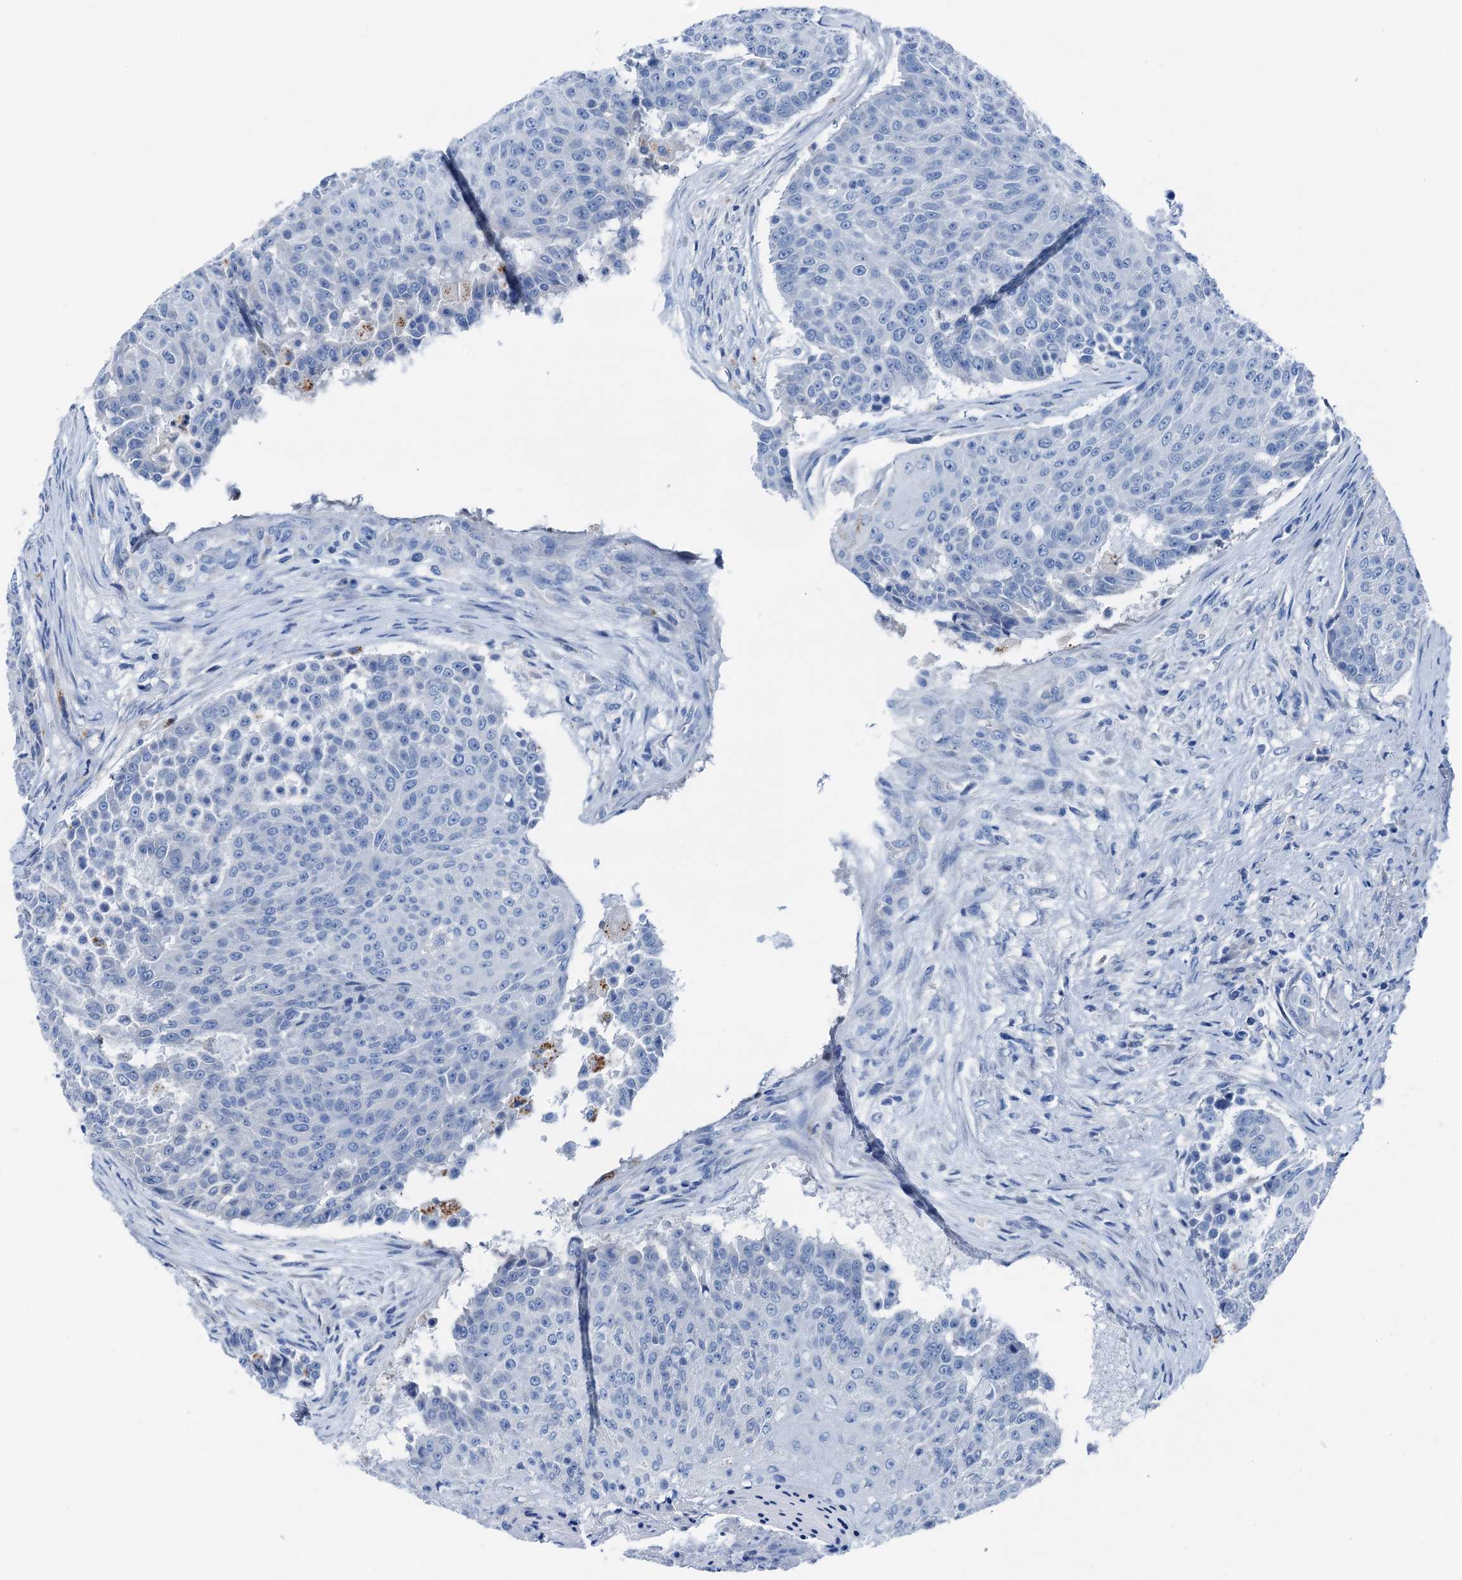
{"staining": {"intensity": "negative", "quantity": "none", "location": "none"}, "tissue": "urothelial cancer", "cell_type": "Tumor cells", "image_type": "cancer", "snomed": [{"axis": "morphology", "description": "Urothelial carcinoma, High grade"}, {"axis": "topography", "description": "Urinary bladder"}], "caption": "The IHC micrograph has no significant expression in tumor cells of high-grade urothelial carcinoma tissue.", "gene": "C1QTNF4", "patient": {"sex": "female", "age": 63}}